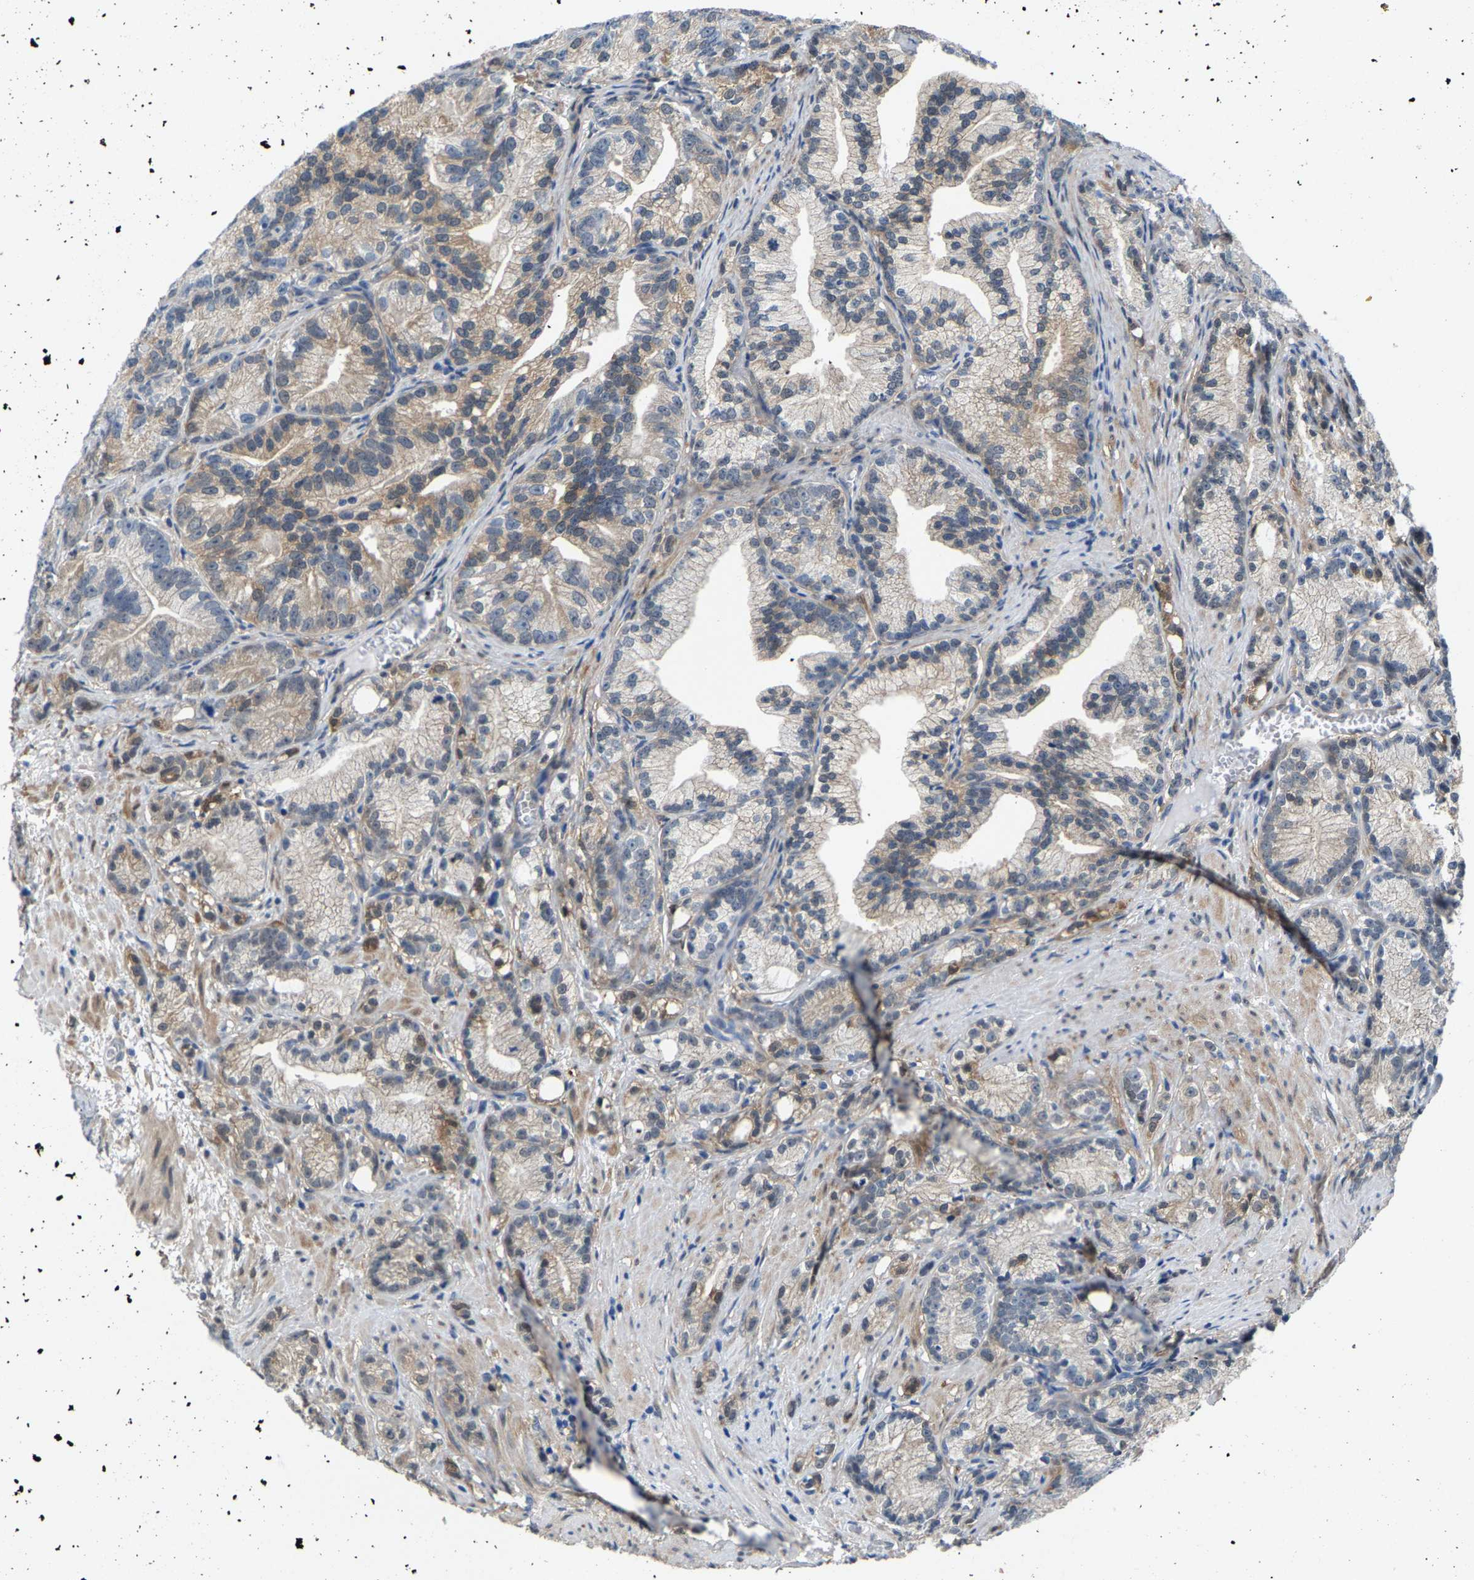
{"staining": {"intensity": "weak", "quantity": "<25%", "location": "cytoplasmic/membranous"}, "tissue": "prostate cancer", "cell_type": "Tumor cells", "image_type": "cancer", "snomed": [{"axis": "morphology", "description": "Adenocarcinoma, Low grade"}, {"axis": "topography", "description": "Prostate"}], "caption": "A histopathology image of human prostate cancer is negative for staining in tumor cells.", "gene": "SSH3", "patient": {"sex": "male", "age": 89}}